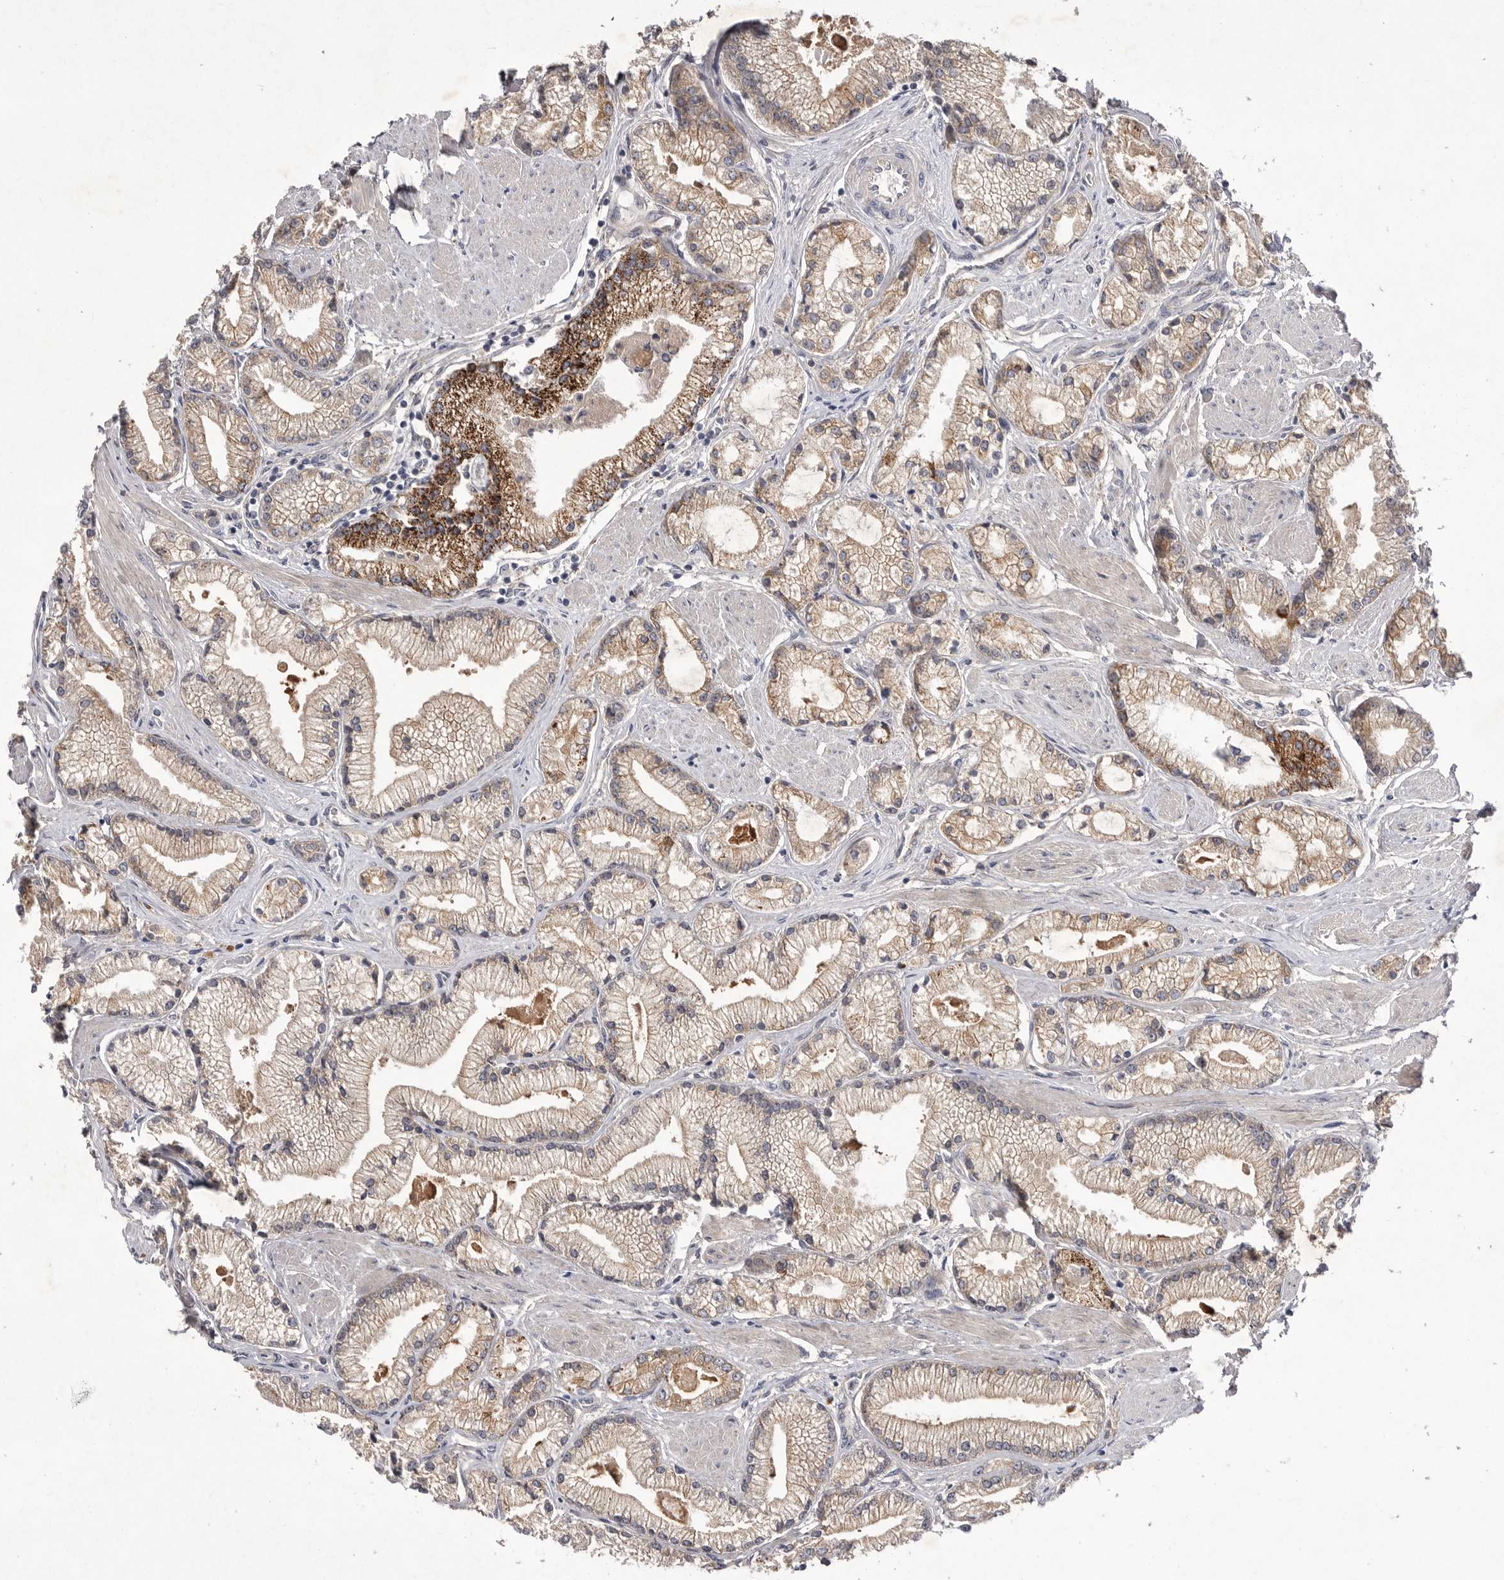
{"staining": {"intensity": "moderate", "quantity": "25%-75%", "location": "cytoplasmic/membranous"}, "tissue": "prostate cancer", "cell_type": "Tumor cells", "image_type": "cancer", "snomed": [{"axis": "morphology", "description": "Adenocarcinoma, High grade"}, {"axis": "topography", "description": "Prostate"}], "caption": "DAB immunohistochemical staining of high-grade adenocarcinoma (prostate) exhibits moderate cytoplasmic/membranous protein staining in approximately 25%-75% of tumor cells. Ihc stains the protein of interest in brown and the nuclei are stained blue.", "gene": "DHDDS", "patient": {"sex": "male", "age": 50}}